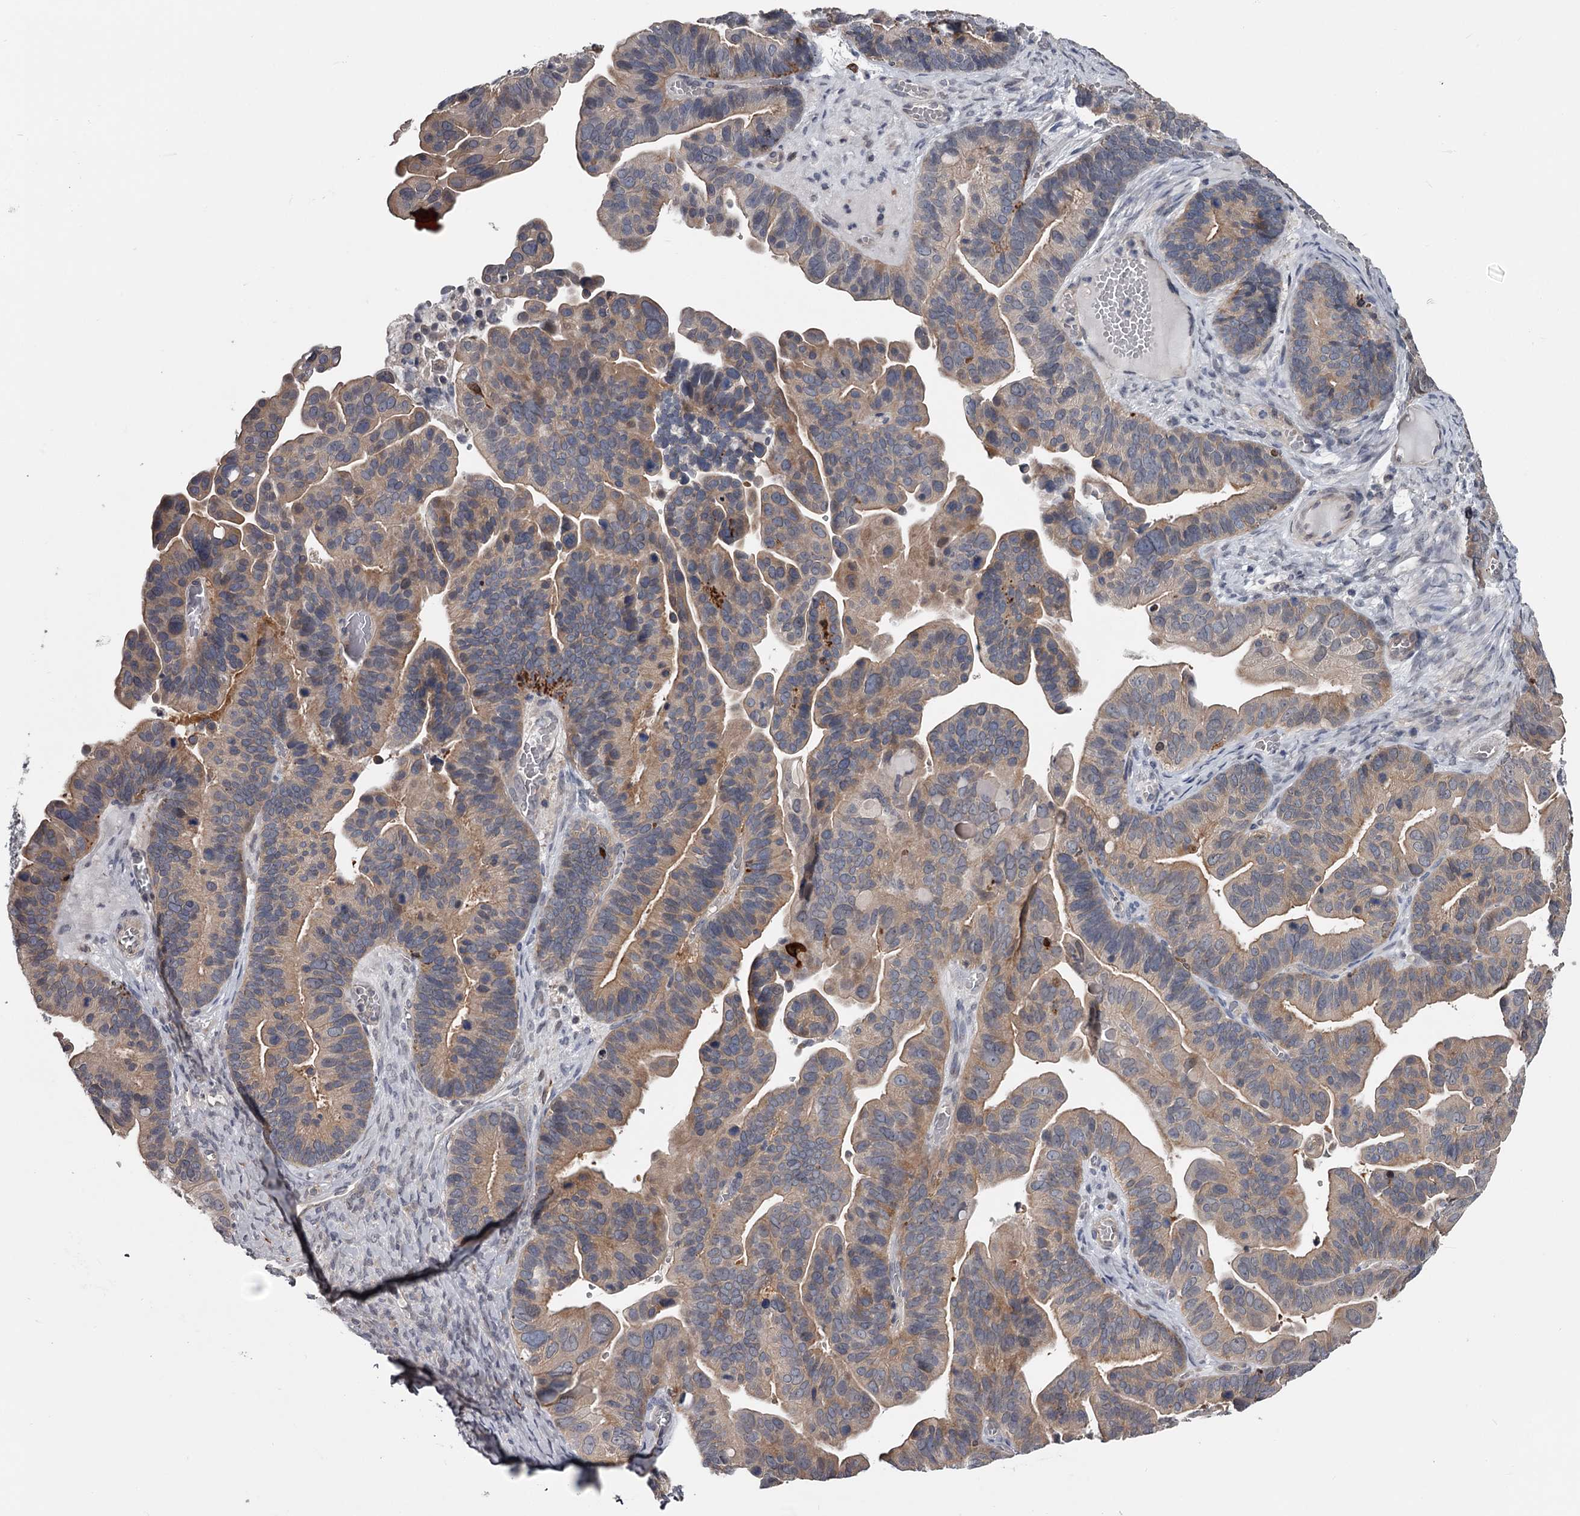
{"staining": {"intensity": "weak", "quantity": "<25%", "location": "cytoplasmic/membranous"}, "tissue": "ovarian cancer", "cell_type": "Tumor cells", "image_type": "cancer", "snomed": [{"axis": "morphology", "description": "Cystadenocarcinoma, serous, NOS"}, {"axis": "topography", "description": "Ovary"}], "caption": "DAB (3,3'-diaminobenzidine) immunohistochemical staining of ovarian cancer (serous cystadenocarcinoma) reveals no significant positivity in tumor cells.", "gene": "DAO", "patient": {"sex": "female", "age": 56}}